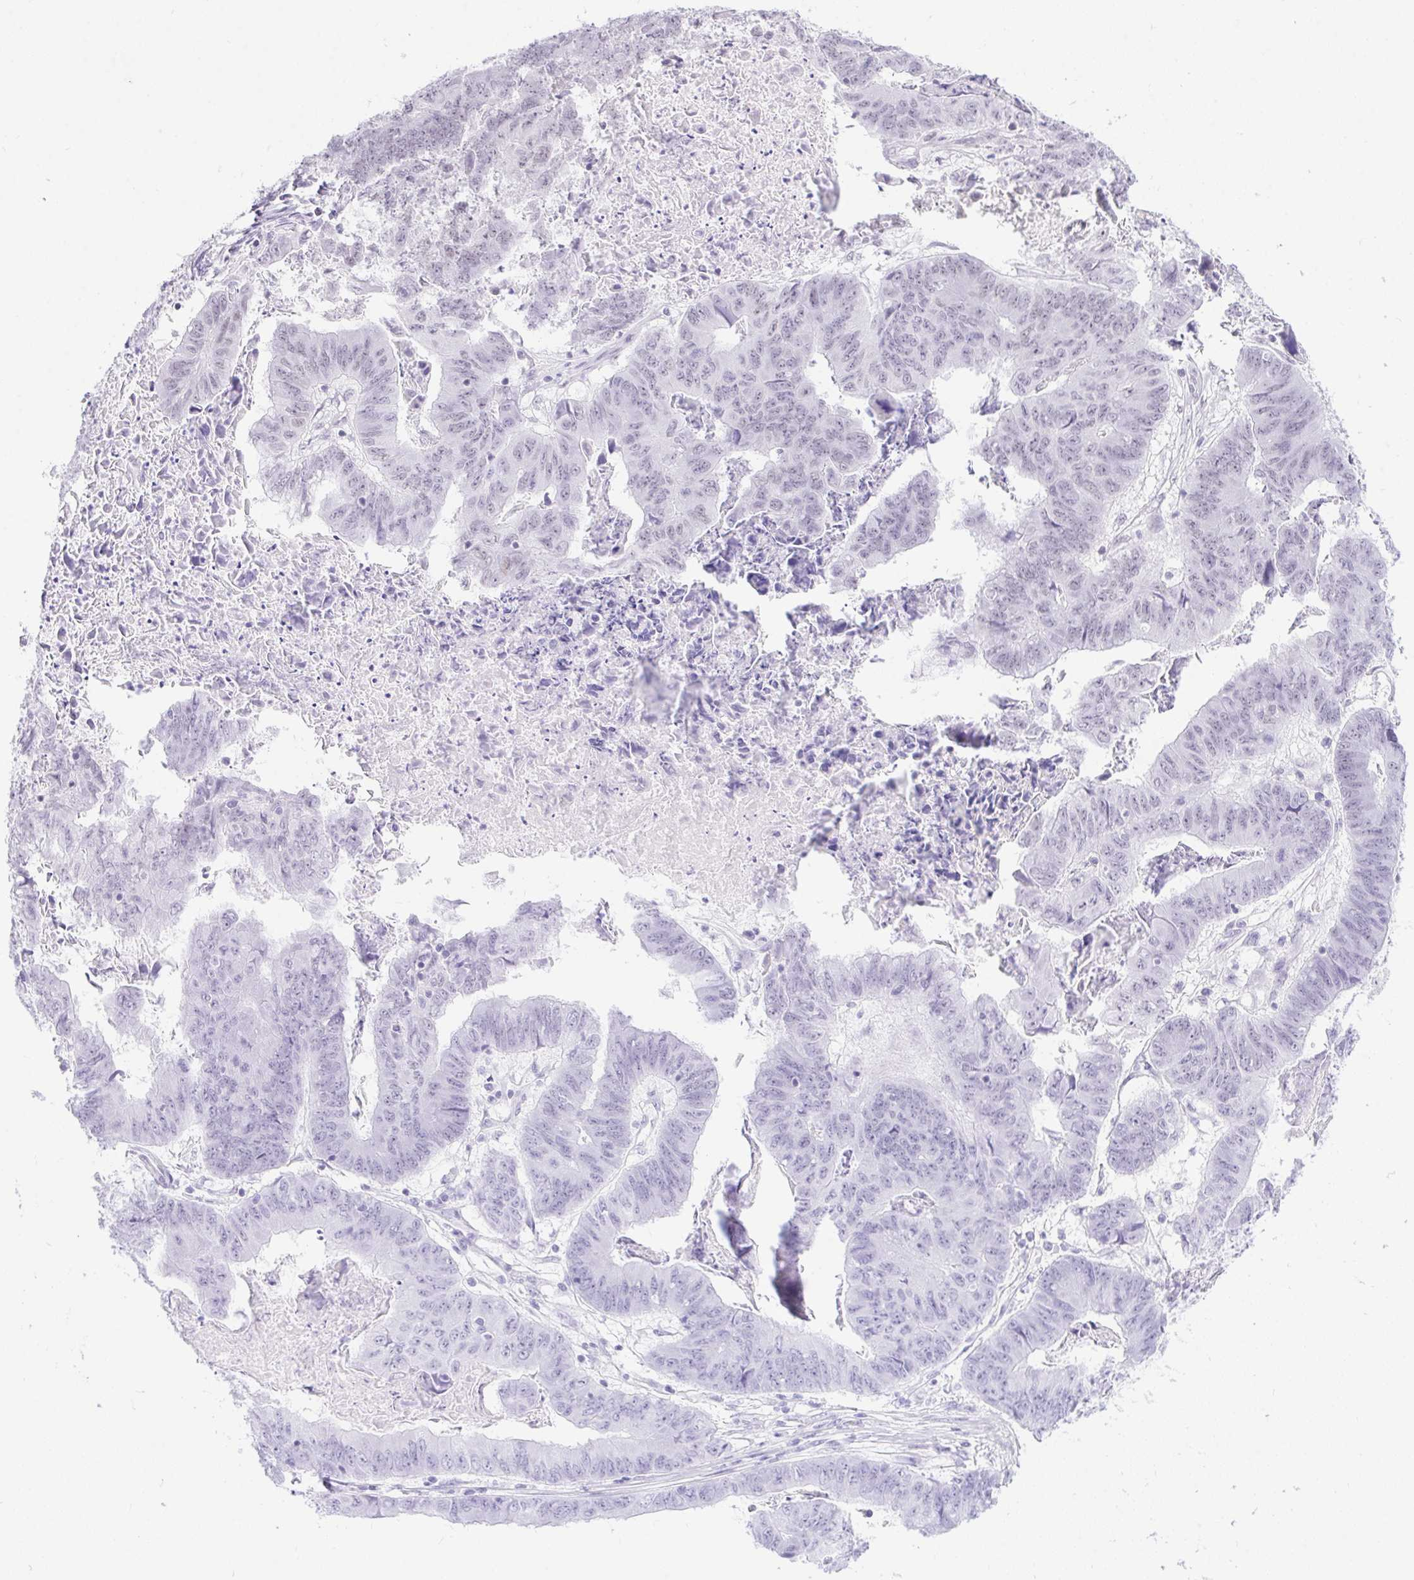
{"staining": {"intensity": "negative", "quantity": "none", "location": "none"}, "tissue": "stomach cancer", "cell_type": "Tumor cells", "image_type": "cancer", "snomed": [{"axis": "morphology", "description": "Adenocarcinoma, NOS"}, {"axis": "topography", "description": "Stomach, lower"}], "caption": "There is no significant staining in tumor cells of stomach cancer.", "gene": "DDX17", "patient": {"sex": "male", "age": 77}}